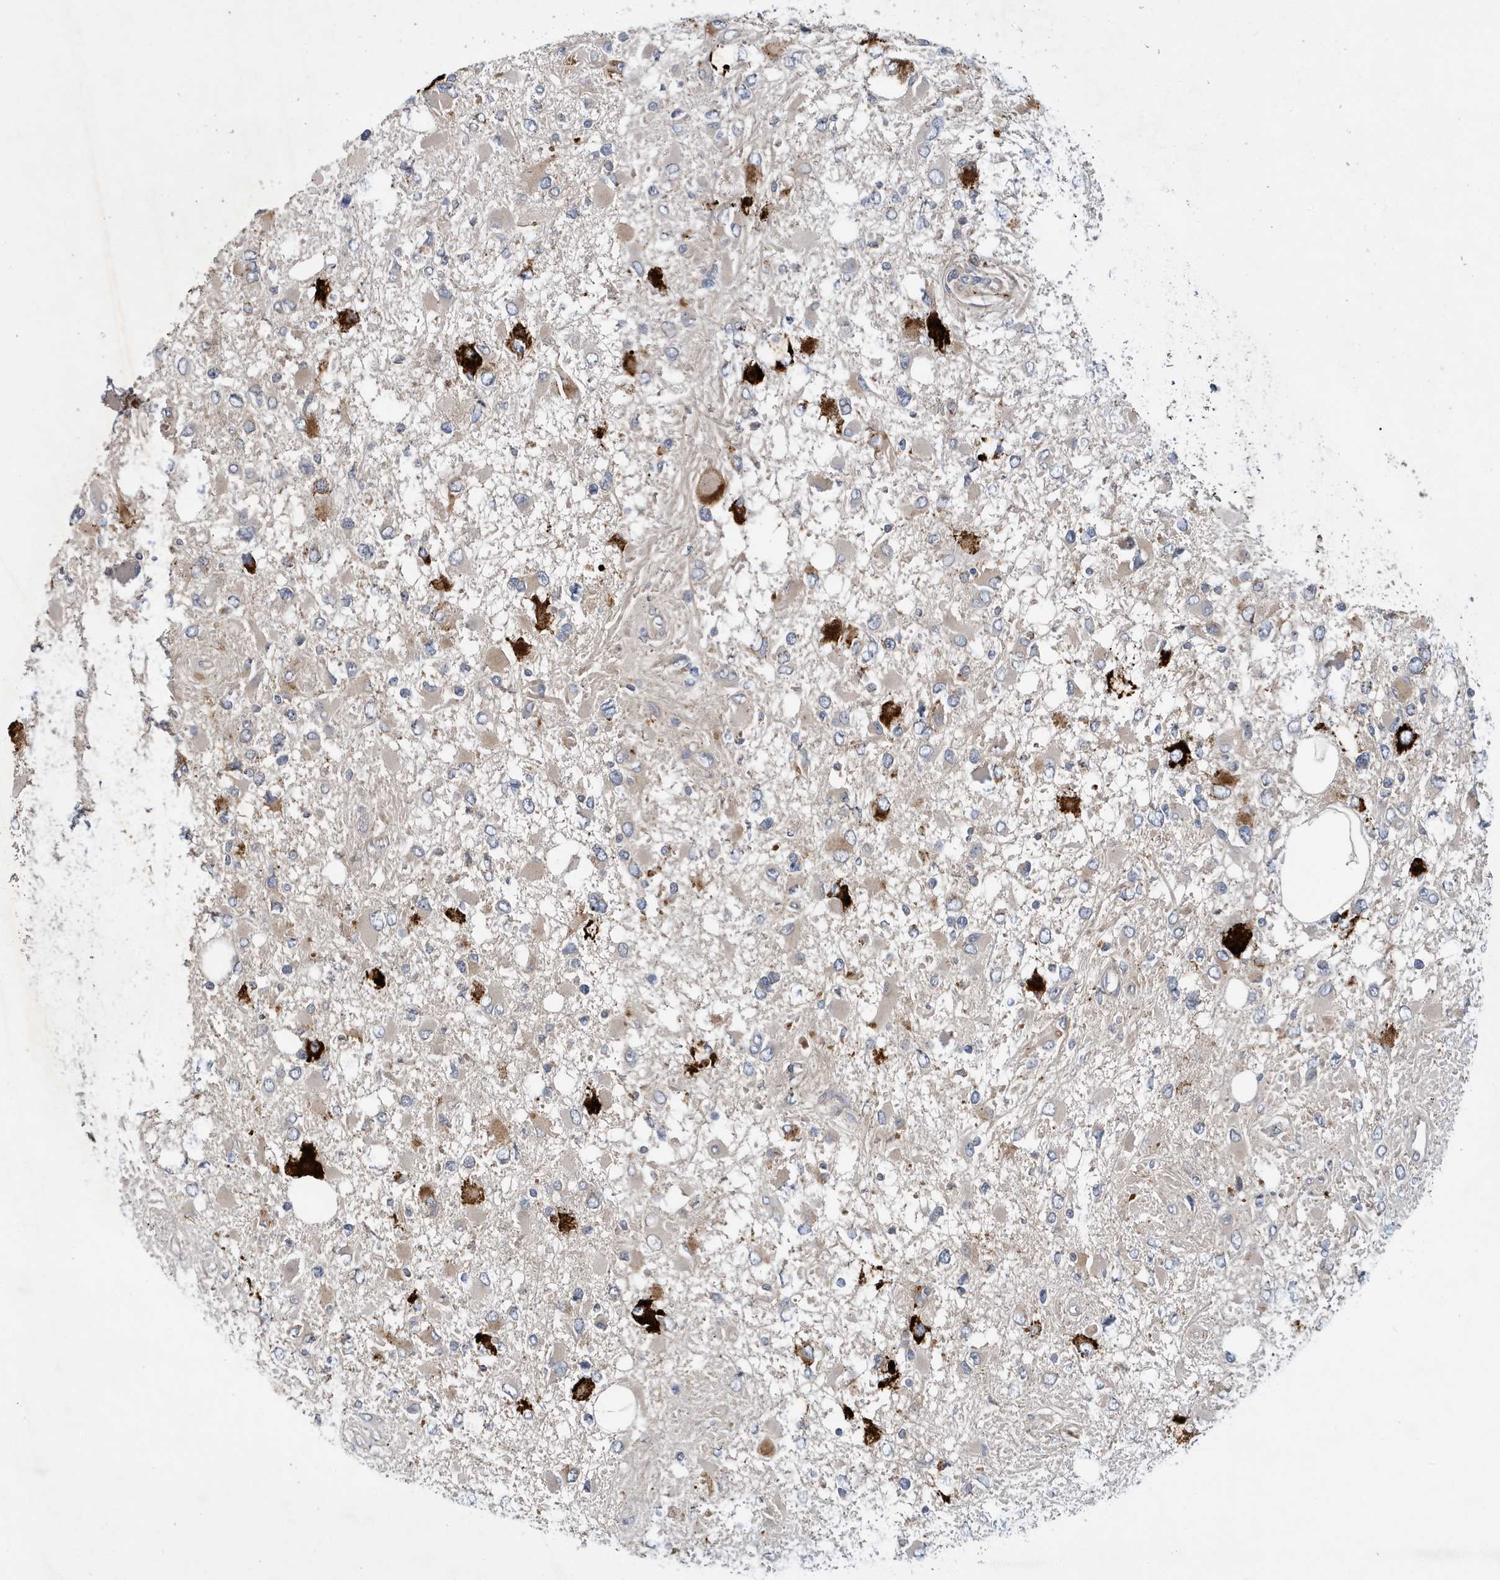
{"staining": {"intensity": "strong", "quantity": "<25%", "location": "cytoplasmic/membranous"}, "tissue": "glioma", "cell_type": "Tumor cells", "image_type": "cancer", "snomed": [{"axis": "morphology", "description": "Glioma, malignant, High grade"}, {"axis": "topography", "description": "Brain"}], "caption": "Immunohistochemistry (IHC) image of human malignant glioma (high-grade) stained for a protein (brown), which demonstrates medium levels of strong cytoplasmic/membranous positivity in about <25% of tumor cells.", "gene": "LAPTM4A", "patient": {"sex": "male", "age": 53}}